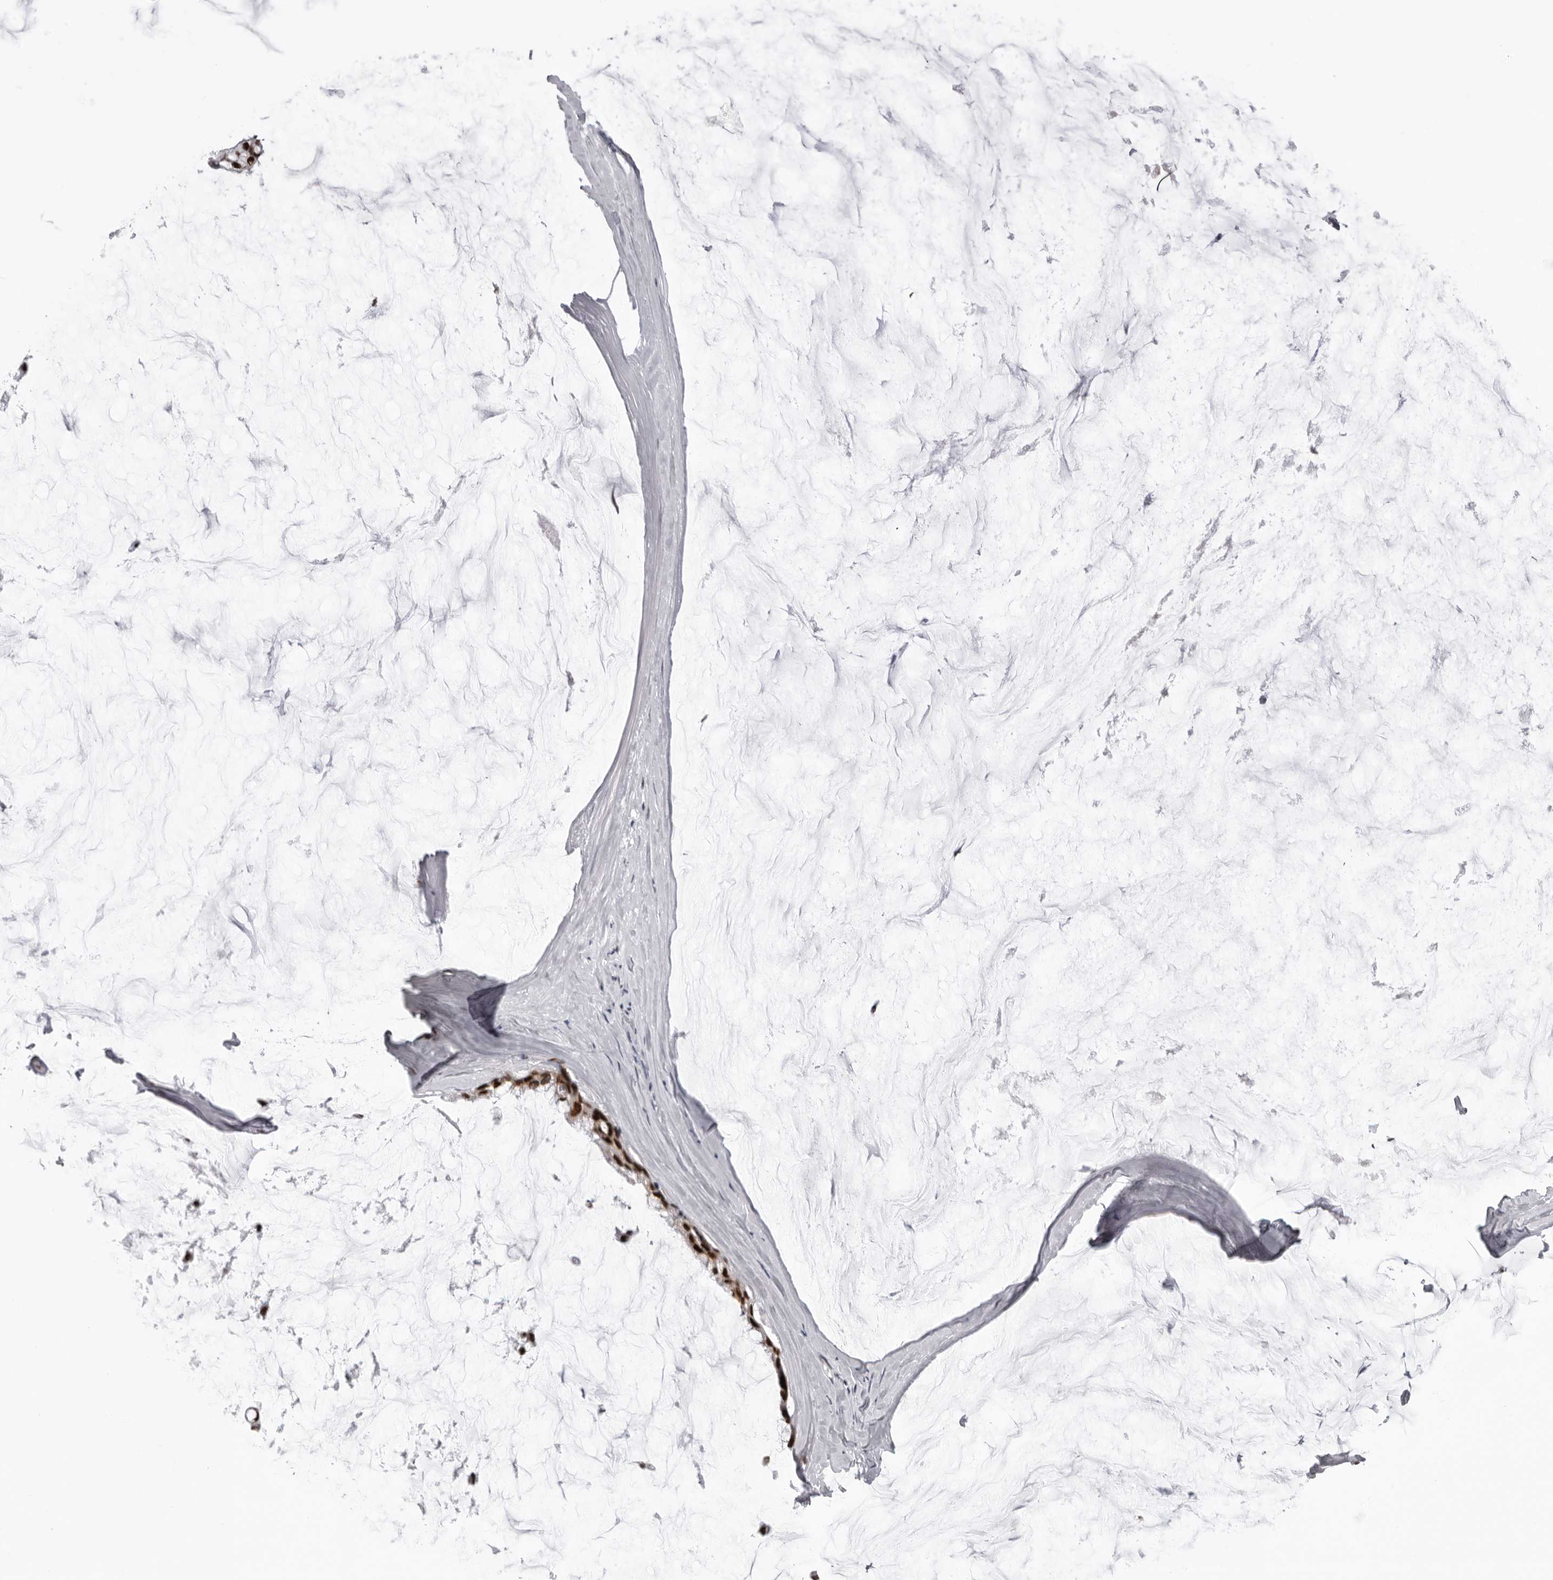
{"staining": {"intensity": "moderate", "quantity": ">75%", "location": "nuclear"}, "tissue": "ovarian cancer", "cell_type": "Tumor cells", "image_type": "cancer", "snomed": [{"axis": "morphology", "description": "Cystadenocarcinoma, mucinous, NOS"}, {"axis": "topography", "description": "Ovary"}], "caption": "Immunohistochemistry (IHC) of human ovarian mucinous cystadenocarcinoma displays medium levels of moderate nuclear expression in approximately >75% of tumor cells.", "gene": "HEXIM2", "patient": {"sex": "female", "age": 39}}